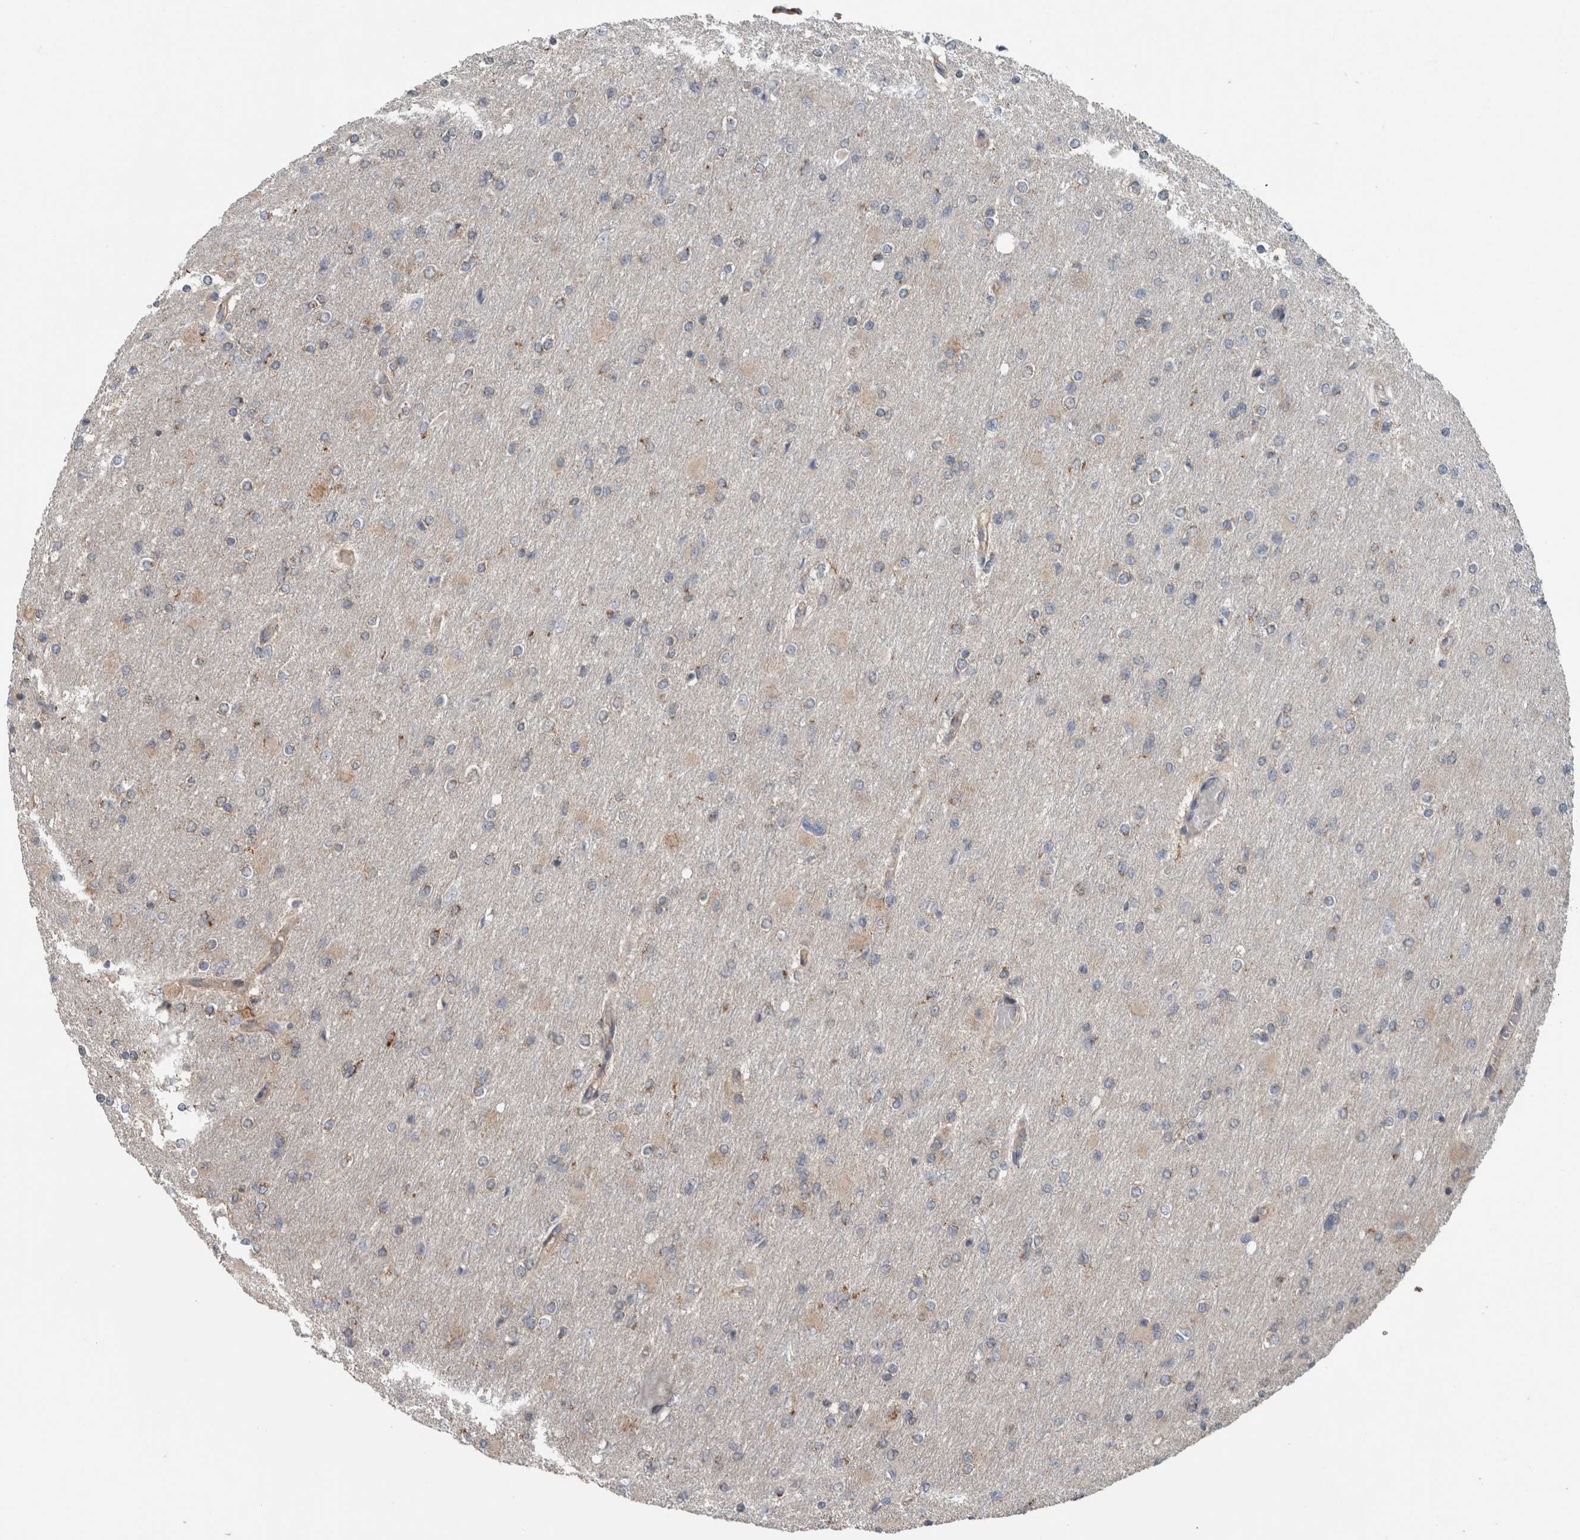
{"staining": {"intensity": "weak", "quantity": "<25%", "location": "cytoplasmic/membranous"}, "tissue": "glioma", "cell_type": "Tumor cells", "image_type": "cancer", "snomed": [{"axis": "morphology", "description": "Glioma, malignant, High grade"}, {"axis": "topography", "description": "Cerebral cortex"}], "caption": "Immunohistochemistry (IHC) photomicrograph of neoplastic tissue: human glioma stained with DAB (3,3'-diaminobenzidine) exhibits no significant protein positivity in tumor cells.", "gene": "ARMC1", "patient": {"sex": "female", "age": 36}}